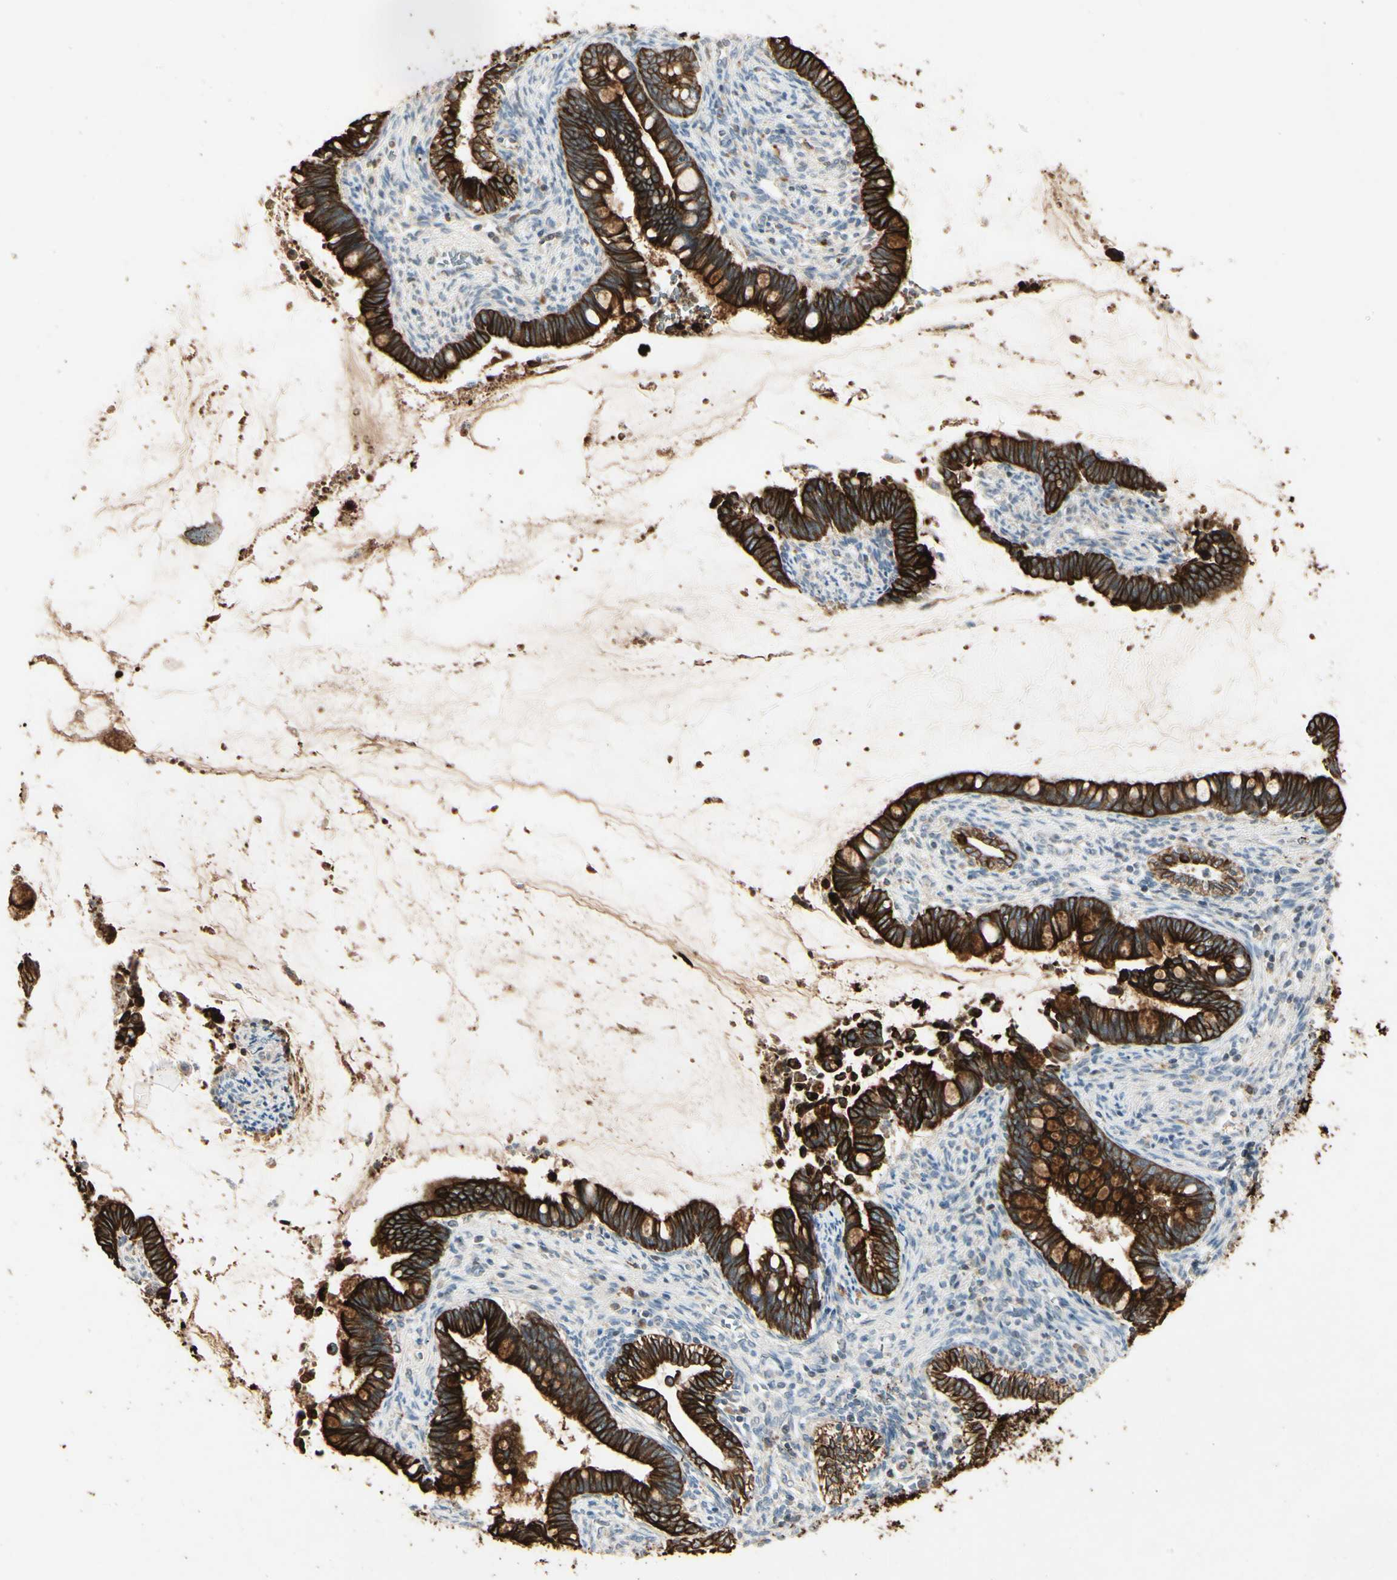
{"staining": {"intensity": "strong", "quantity": ">75%", "location": "cytoplasmic/membranous"}, "tissue": "cervical cancer", "cell_type": "Tumor cells", "image_type": "cancer", "snomed": [{"axis": "morphology", "description": "Adenocarcinoma, NOS"}, {"axis": "topography", "description": "Cervix"}], "caption": "Immunohistochemistry (DAB (3,3'-diaminobenzidine)) staining of cervical adenocarcinoma reveals strong cytoplasmic/membranous protein expression in approximately >75% of tumor cells.", "gene": "SKIL", "patient": {"sex": "female", "age": 44}}